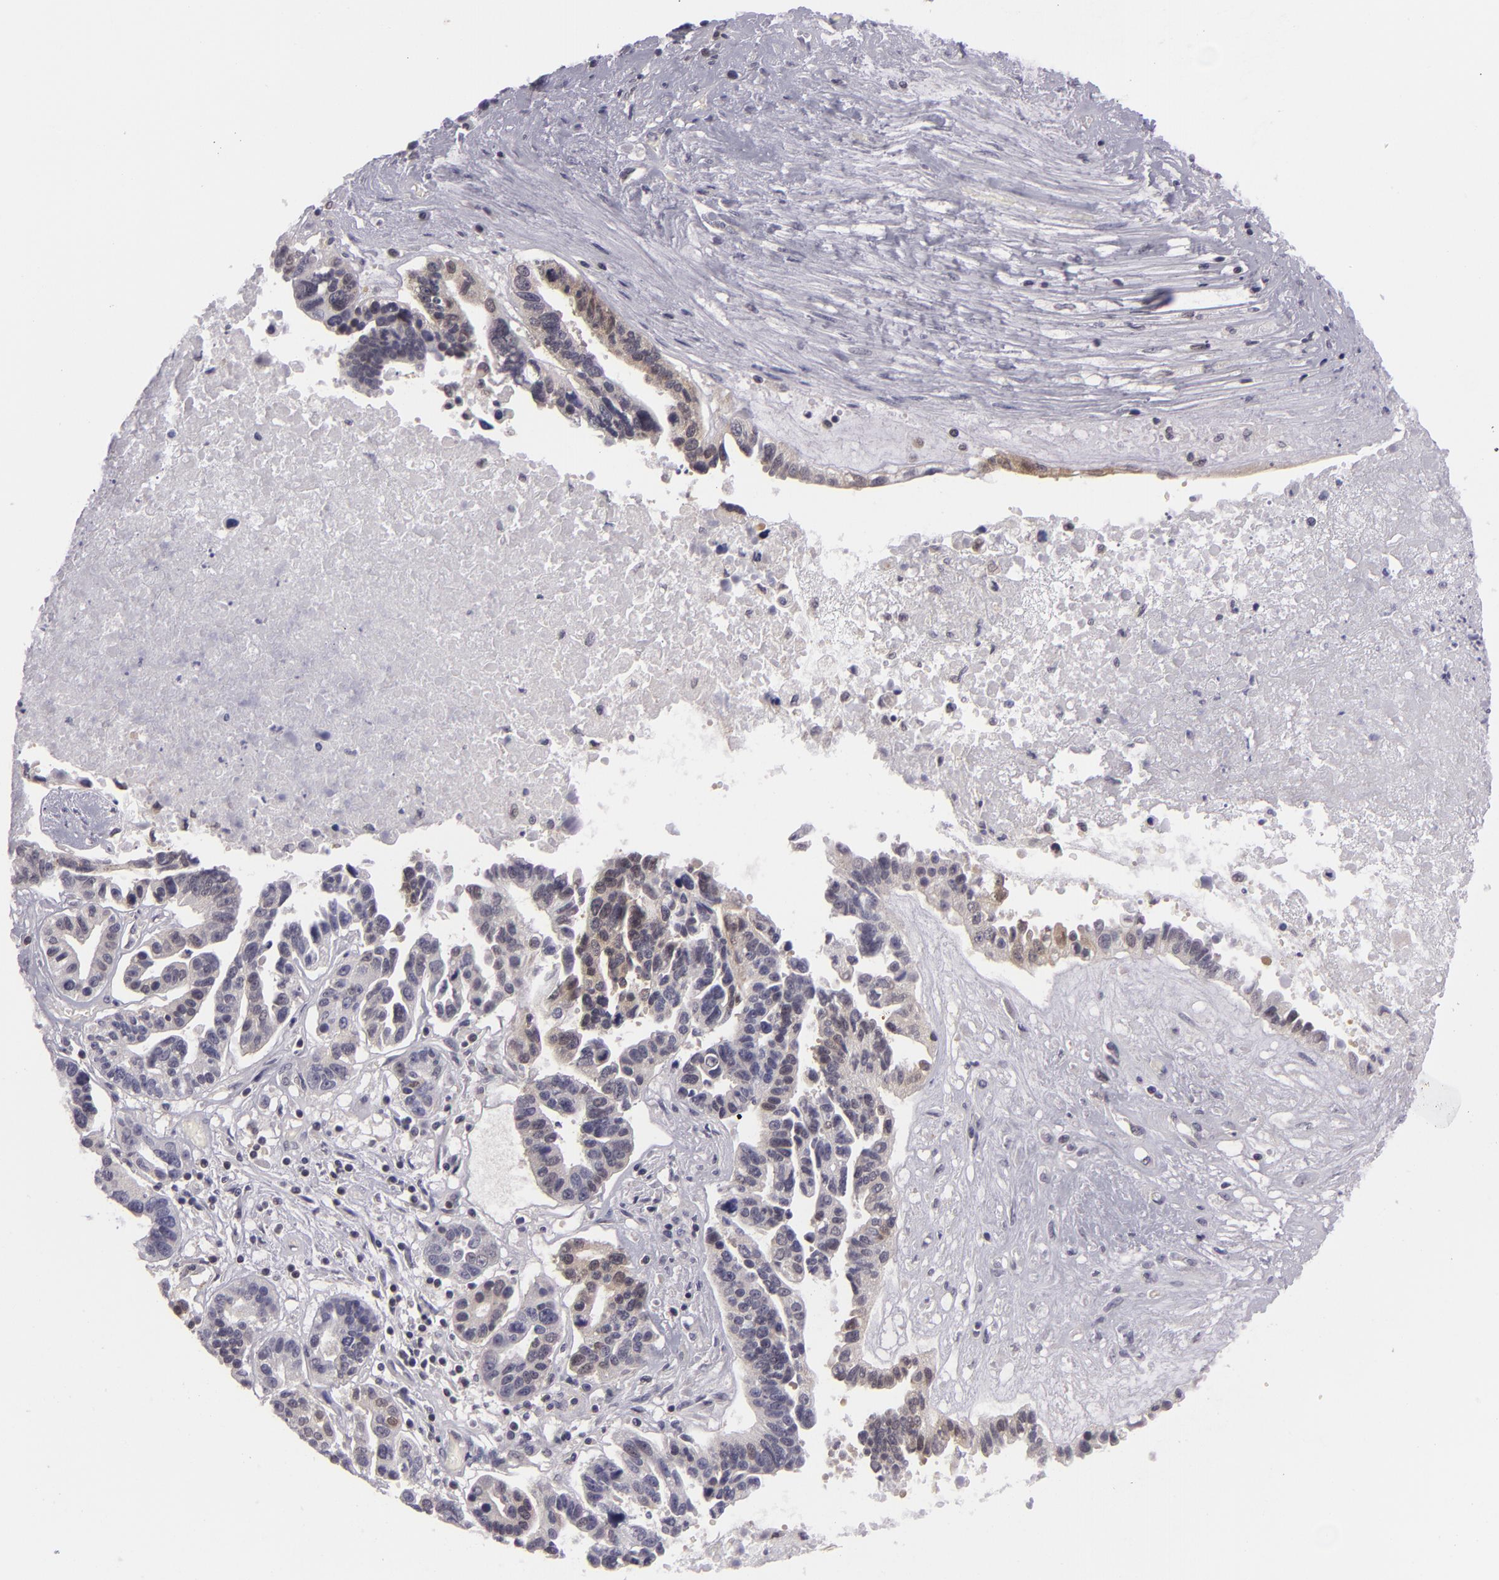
{"staining": {"intensity": "weak", "quantity": "25%-75%", "location": "cytoplasmic/membranous"}, "tissue": "ovarian cancer", "cell_type": "Tumor cells", "image_type": "cancer", "snomed": [{"axis": "morphology", "description": "Carcinoma, endometroid"}, {"axis": "morphology", "description": "Cystadenocarcinoma, serous, NOS"}, {"axis": "topography", "description": "Ovary"}], "caption": "DAB immunohistochemical staining of ovarian cancer (endometroid carcinoma) reveals weak cytoplasmic/membranous protein staining in about 25%-75% of tumor cells. The staining is performed using DAB (3,3'-diaminobenzidine) brown chromogen to label protein expression. The nuclei are counter-stained blue using hematoxylin.", "gene": "BCL10", "patient": {"sex": "female", "age": 45}}